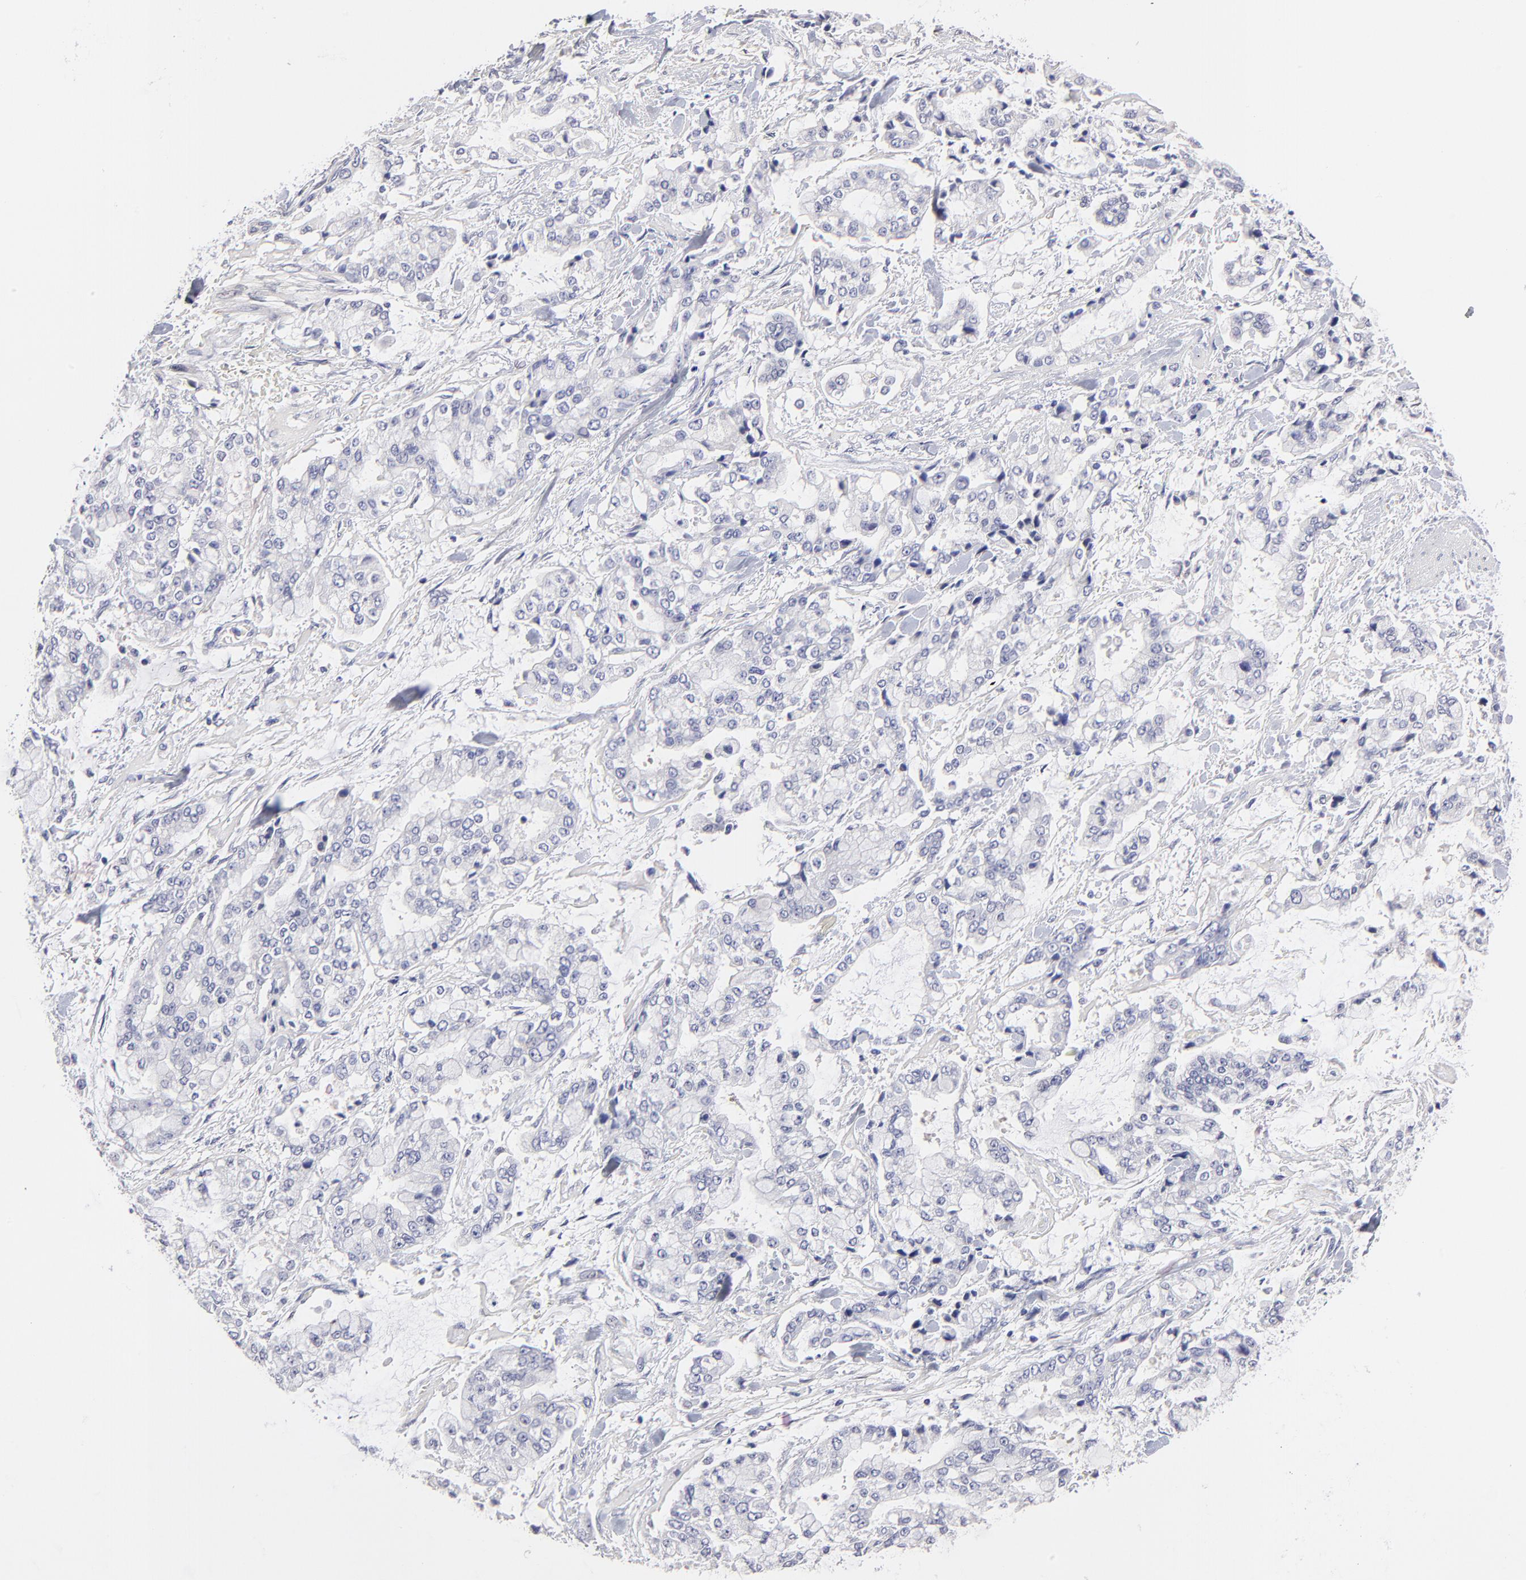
{"staining": {"intensity": "negative", "quantity": "none", "location": "none"}, "tissue": "stomach cancer", "cell_type": "Tumor cells", "image_type": "cancer", "snomed": [{"axis": "morphology", "description": "Normal tissue, NOS"}, {"axis": "morphology", "description": "Adenocarcinoma, NOS"}, {"axis": "topography", "description": "Stomach, upper"}, {"axis": "topography", "description": "Stomach"}], "caption": "Immunohistochemistry image of stomach cancer stained for a protein (brown), which shows no staining in tumor cells.", "gene": "BTG2", "patient": {"sex": "male", "age": 76}}